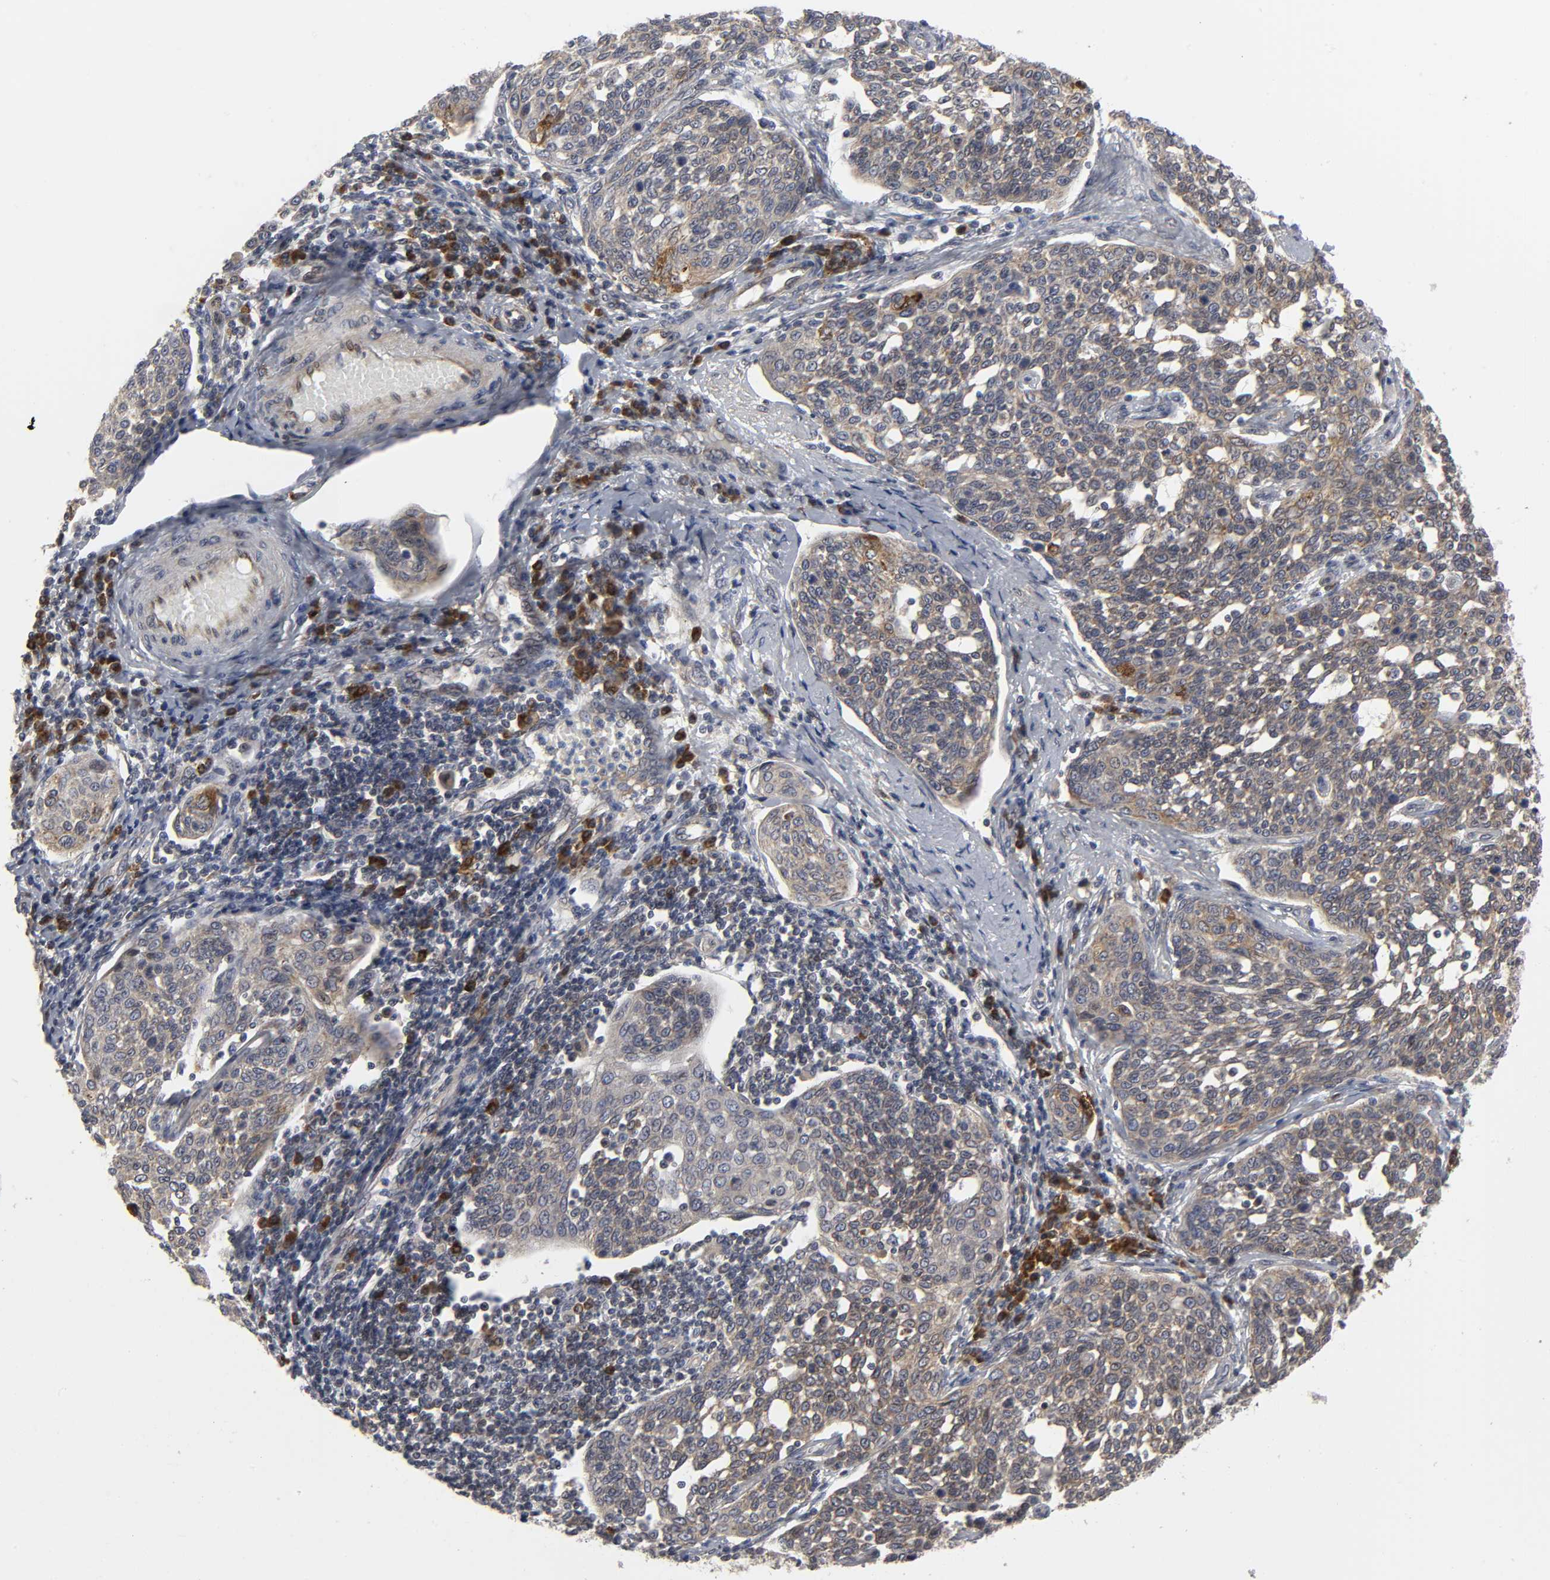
{"staining": {"intensity": "weak", "quantity": "25%-75%", "location": "cytoplasmic/membranous"}, "tissue": "cervical cancer", "cell_type": "Tumor cells", "image_type": "cancer", "snomed": [{"axis": "morphology", "description": "Squamous cell carcinoma, NOS"}, {"axis": "topography", "description": "Cervix"}], "caption": "Cervical cancer (squamous cell carcinoma) stained with a brown dye exhibits weak cytoplasmic/membranous positive expression in about 25%-75% of tumor cells.", "gene": "ASB6", "patient": {"sex": "female", "age": 34}}